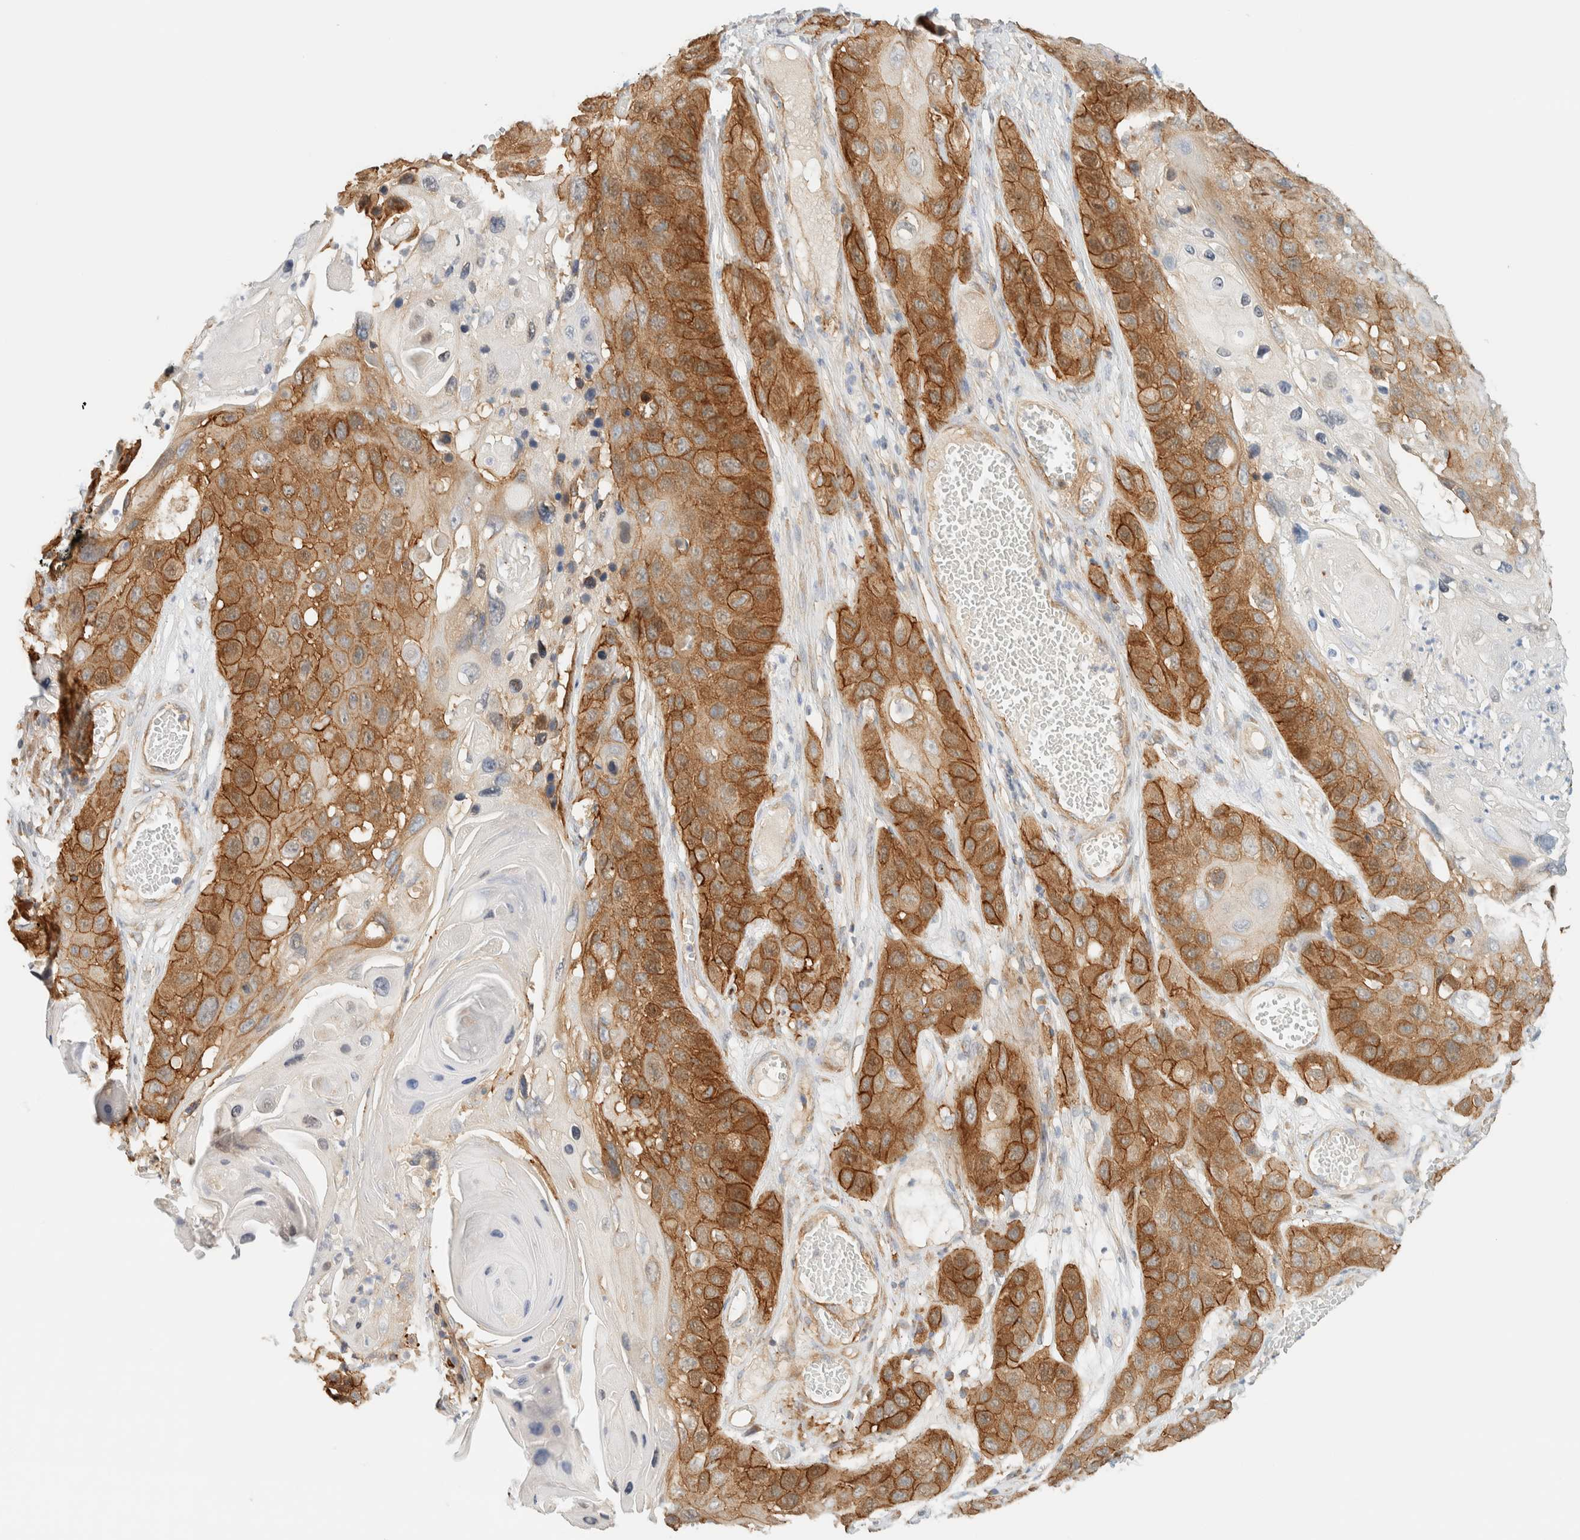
{"staining": {"intensity": "moderate", "quantity": ">75%", "location": "cytoplasmic/membranous"}, "tissue": "skin cancer", "cell_type": "Tumor cells", "image_type": "cancer", "snomed": [{"axis": "morphology", "description": "Squamous cell carcinoma, NOS"}, {"axis": "topography", "description": "Skin"}], "caption": "Immunohistochemical staining of skin squamous cell carcinoma exhibits medium levels of moderate cytoplasmic/membranous protein expression in approximately >75% of tumor cells.", "gene": "LIMA1", "patient": {"sex": "male", "age": 55}}